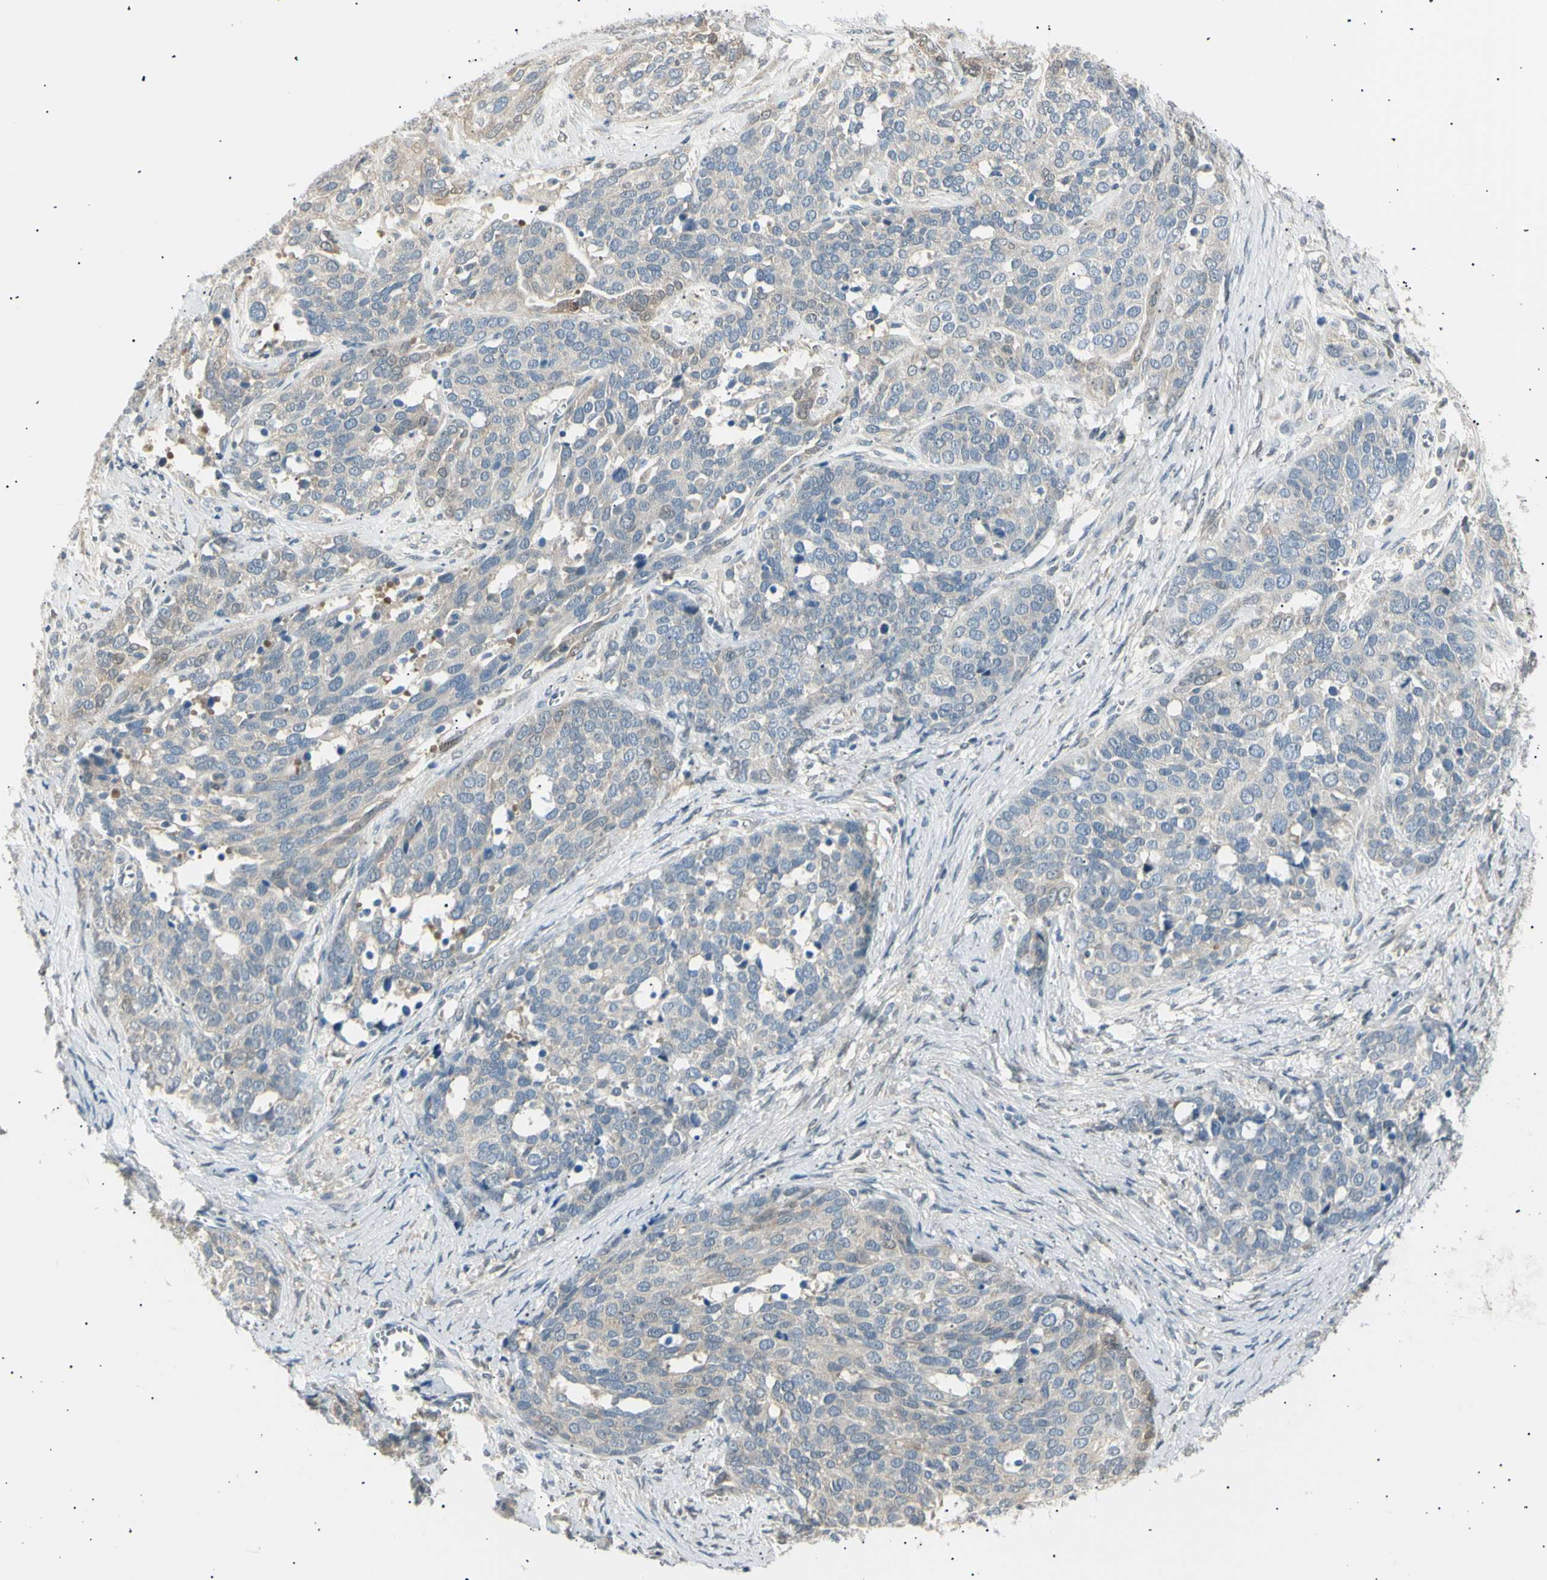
{"staining": {"intensity": "weak", "quantity": "<25%", "location": "cytoplasmic/membranous"}, "tissue": "ovarian cancer", "cell_type": "Tumor cells", "image_type": "cancer", "snomed": [{"axis": "morphology", "description": "Cystadenocarcinoma, serous, NOS"}, {"axis": "topography", "description": "Ovary"}], "caption": "Immunohistochemistry photomicrograph of neoplastic tissue: ovarian cancer stained with DAB (3,3'-diaminobenzidine) displays no significant protein expression in tumor cells. (DAB (3,3'-diaminobenzidine) immunohistochemistry (IHC) visualized using brightfield microscopy, high magnification).", "gene": "LHPP", "patient": {"sex": "female", "age": 44}}